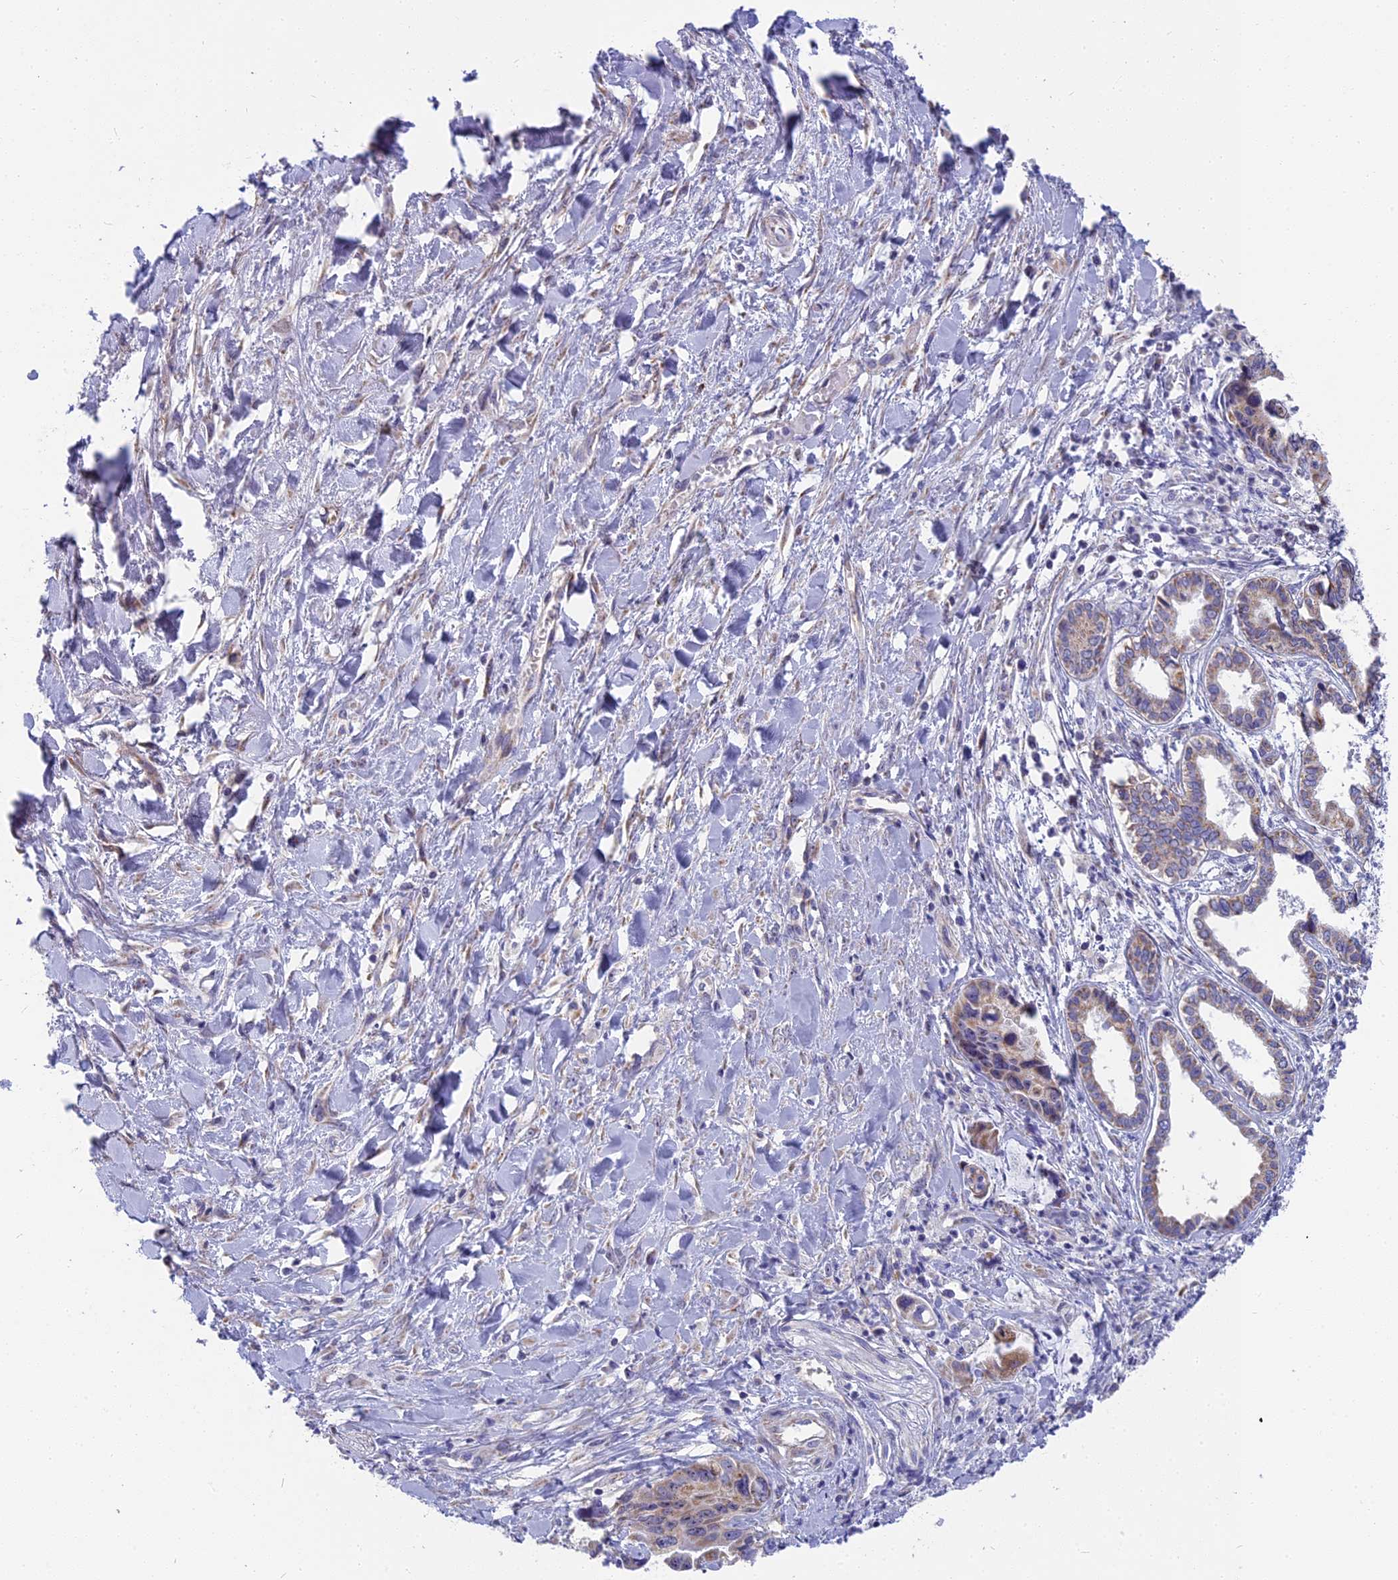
{"staining": {"intensity": "weak", "quantity": "25%-75%", "location": "cytoplasmic/membranous"}, "tissue": "pancreatic cancer", "cell_type": "Tumor cells", "image_type": "cancer", "snomed": [{"axis": "morphology", "description": "Adenocarcinoma, NOS"}, {"axis": "topography", "description": "Pancreas"}], "caption": "The histopathology image demonstrates staining of pancreatic cancer (adenocarcinoma), revealing weak cytoplasmic/membranous protein staining (brown color) within tumor cells.", "gene": "DTWD1", "patient": {"sex": "female", "age": 50}}